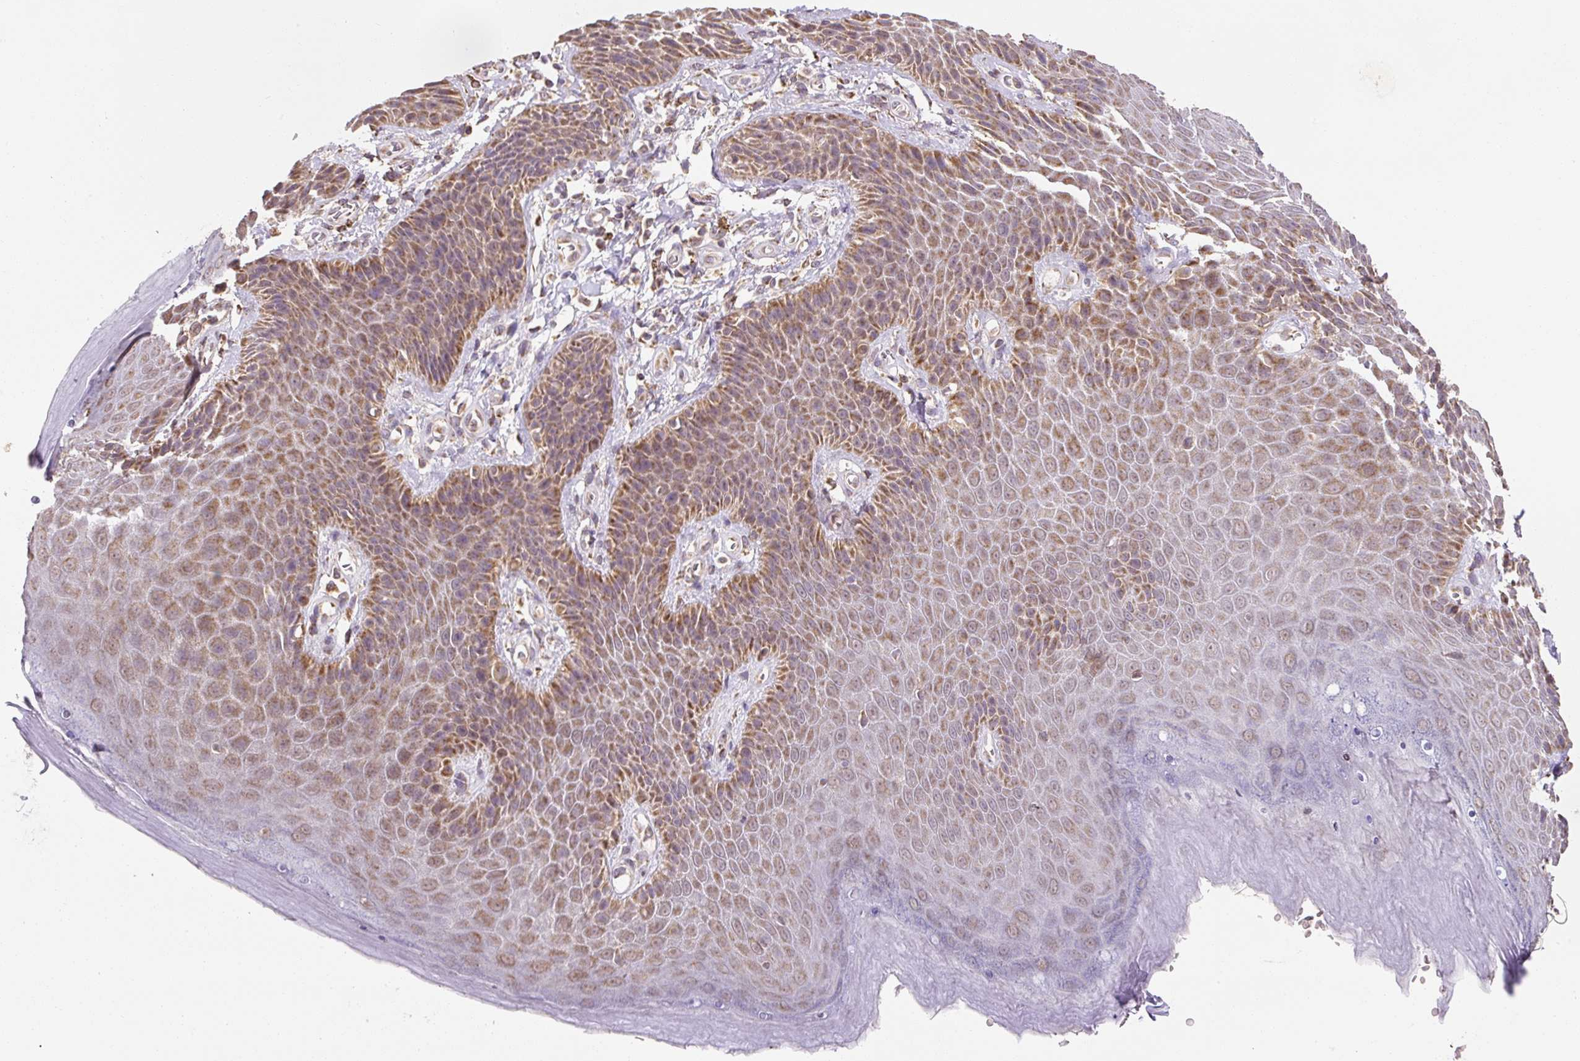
{"staining": {"intensity": "moderate", "quantity": ">75%", "location": "cytoplasmic/membranous,nuclear"}, "tissue": "skin", "cell_type": "Epidermal cells", "image_type": "normal", "snomed": [{"axis": "morphology", "description": "Normal tissue, NOS"}, {"axis": "topography", "description": "Anal"}, {"axis": "topography", "description": "Peripheral nerve tissue"}], "caption": "Immunohistochemical staining of benign skin displays medium levels of moderate cytoplasmic/membranous,nuclear positivity in approximately >75% of epidermal cells.", "gene": "MFSD9", "patient": {"sex": "male", "age": 53}}